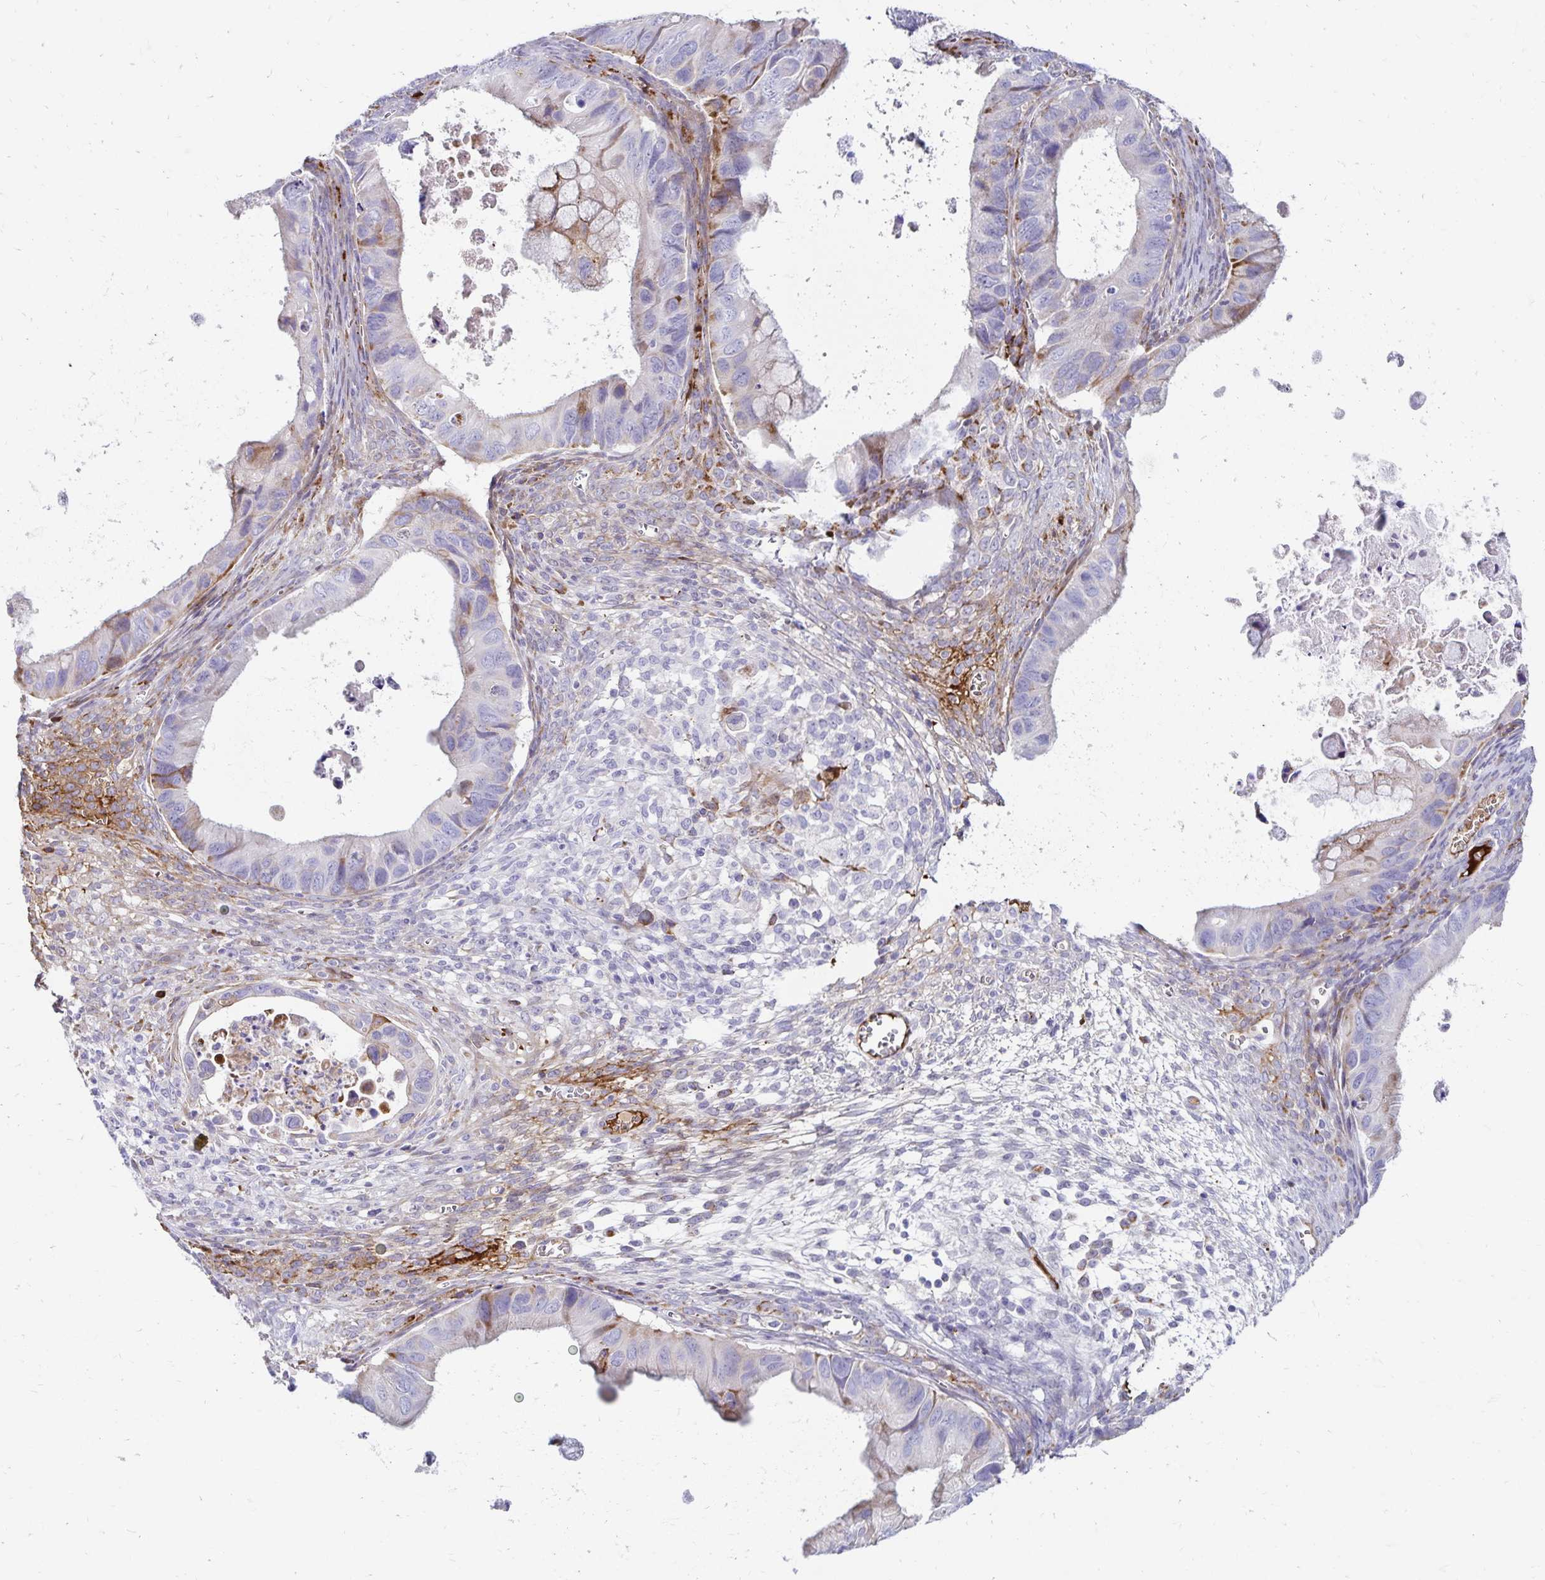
{"staining": {"intensity": "weak", "quantity": "<25%", "location": "cytoplasmic/membranous"}, "tissue": "ovarian cancer", "cell_type": "Tumor cells", "image_type": "cancer", "snomed": [{"axis": "morphology", "description": "Cystadenocarcinoma, mucinous, NOS"}, {"axis": "topography", "description": "Ovary"}], "caption": "An image of mucinous cystadenocarcinoma (ovarian) stained for a protein demonstrates no brown staining in tumor cells.", "gene": "NECAP1", "patient": {"sex": "female", "age": 64}}